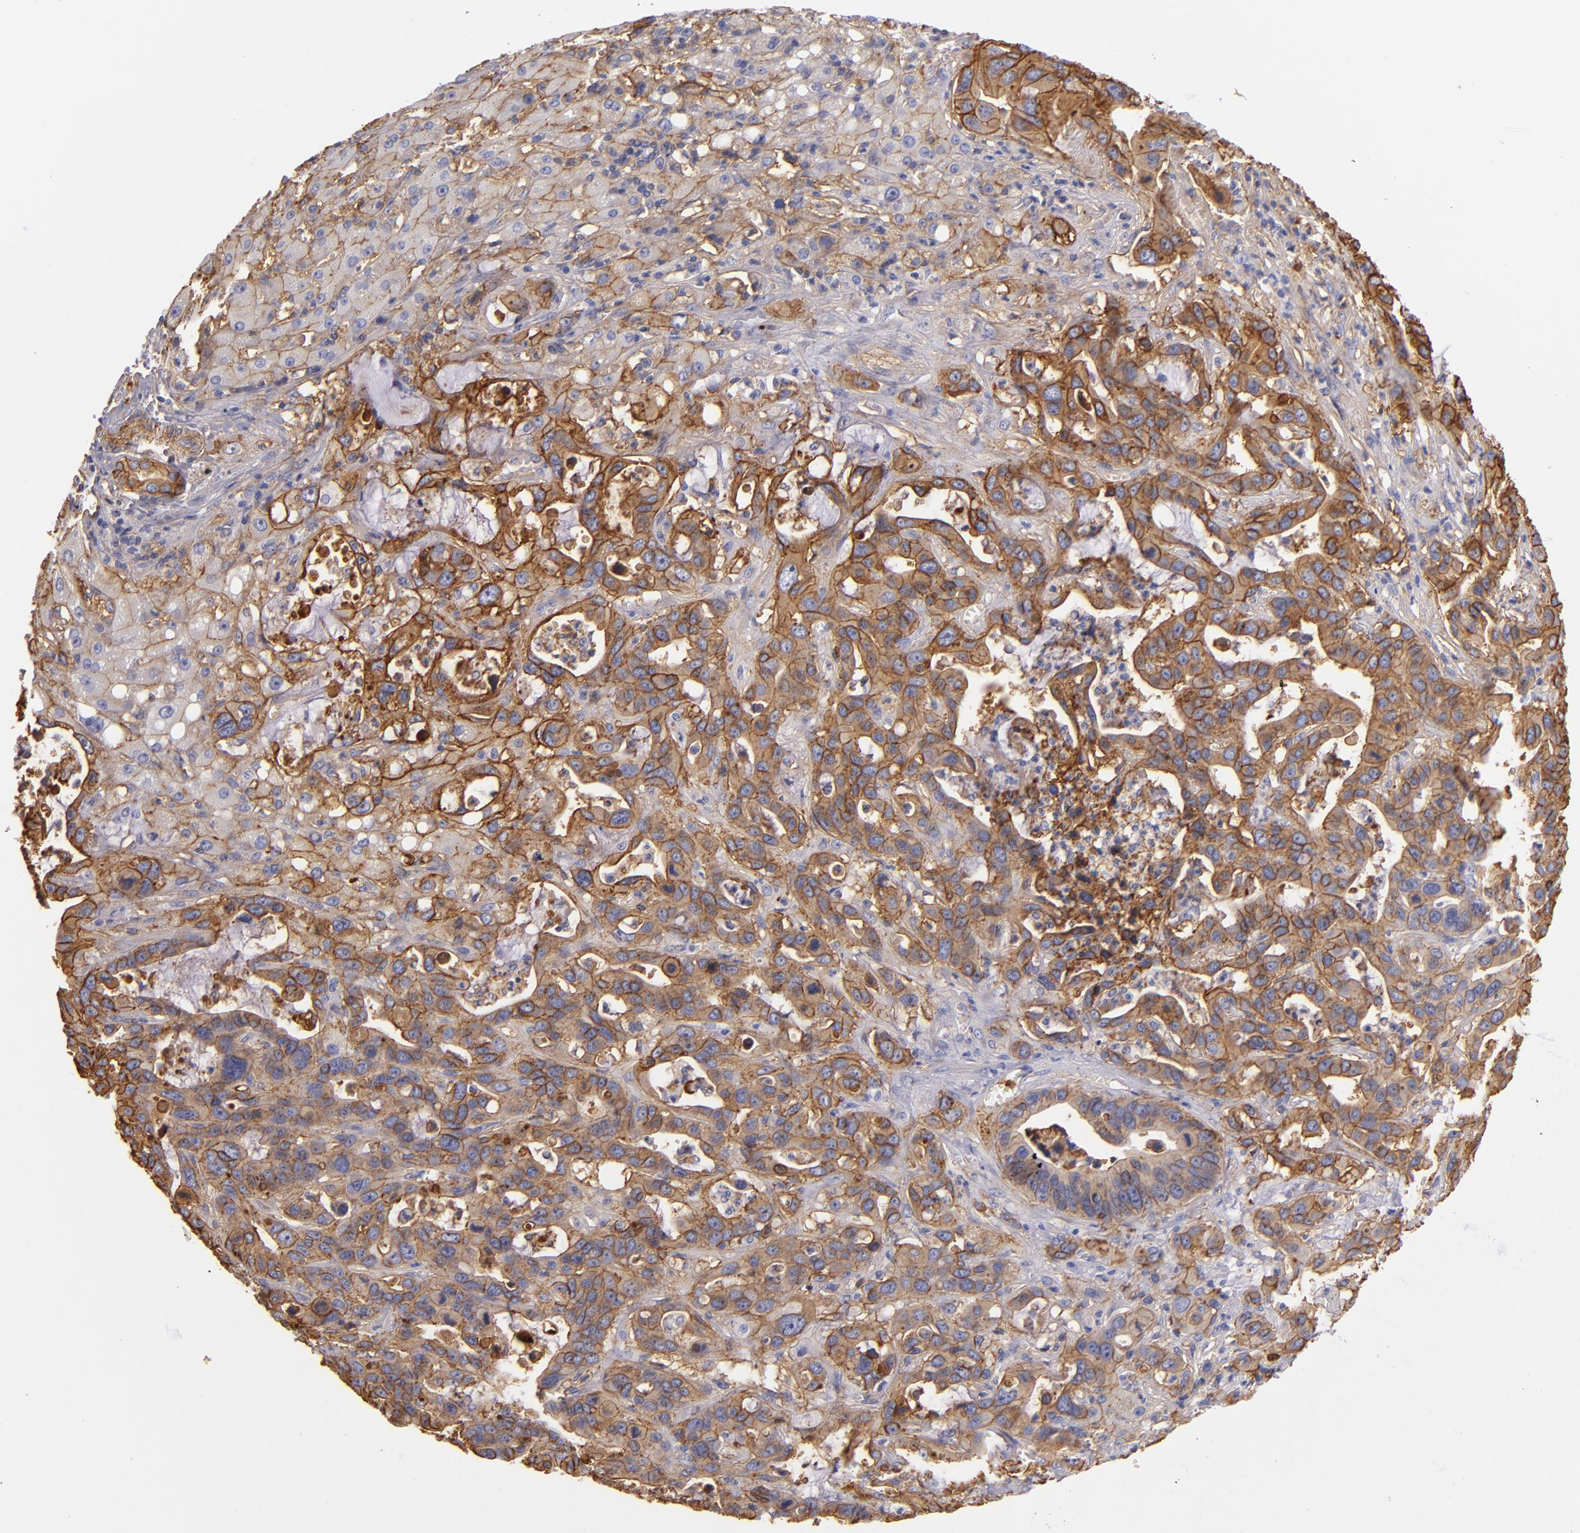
{"staining": {"intensity": "moderate", "quantity": ">75%", "location": "cytoplasmic/membranous"}, "tissue": "liver cancer", "cell_type": "Tumor cells", "image_type": "cancer", "snomed": [{"axis": "morphology", "description": "Cholangiocarcinoma"}, {"axis": "topography", "description": "Liver"}], "caption": "Brown immunohistochemical staining in liver cholangiocarcinoma reveals moderate cytoplasmic/membranous expression in about >75% of tumor cells. (brown staining indicates protein expression, while blue staining denotes nuclei).", "gene": "CD151", "patient": {"sex": "female", "age": 65}}